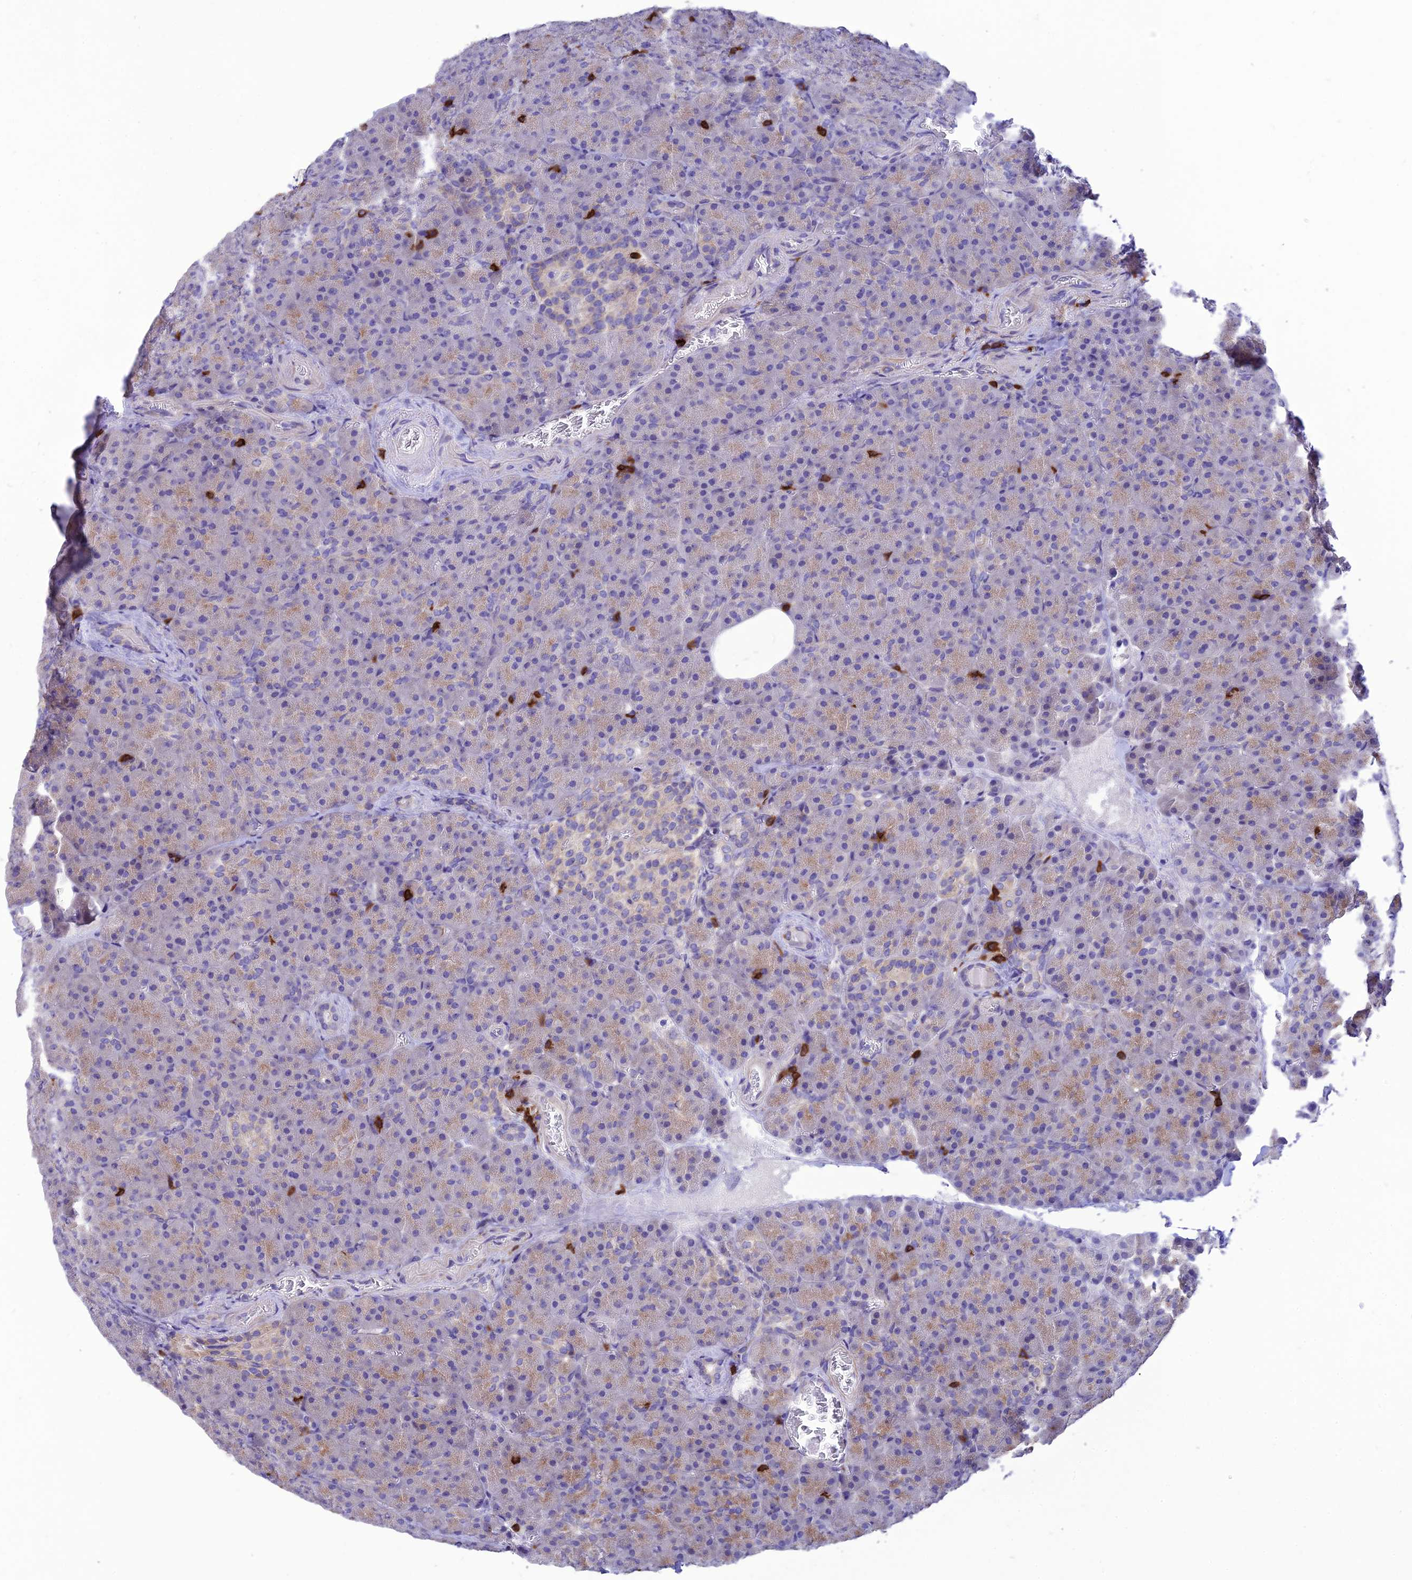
{"staining": {"intensity": "weak", "quantity": "25%-75%", "location": "cytoplasmic/membranous"}, "tissue": "pancreas", "cell_type": "Exocrine glandular cells", "image_type": "normal", "snomed": [{"axis": "morphology", "description": "Normal tissue, NOS"}, {"axis": "topography", "description": "Pancreas"}], "caption": "Protein analysis of normal pancreas displays weak cytoplasmic/membranous staining in approximately 25%-75% of exocrine glandular cells.", "gene": "PTPRCAP", "patient": {"sex": "female", "age": 74}}